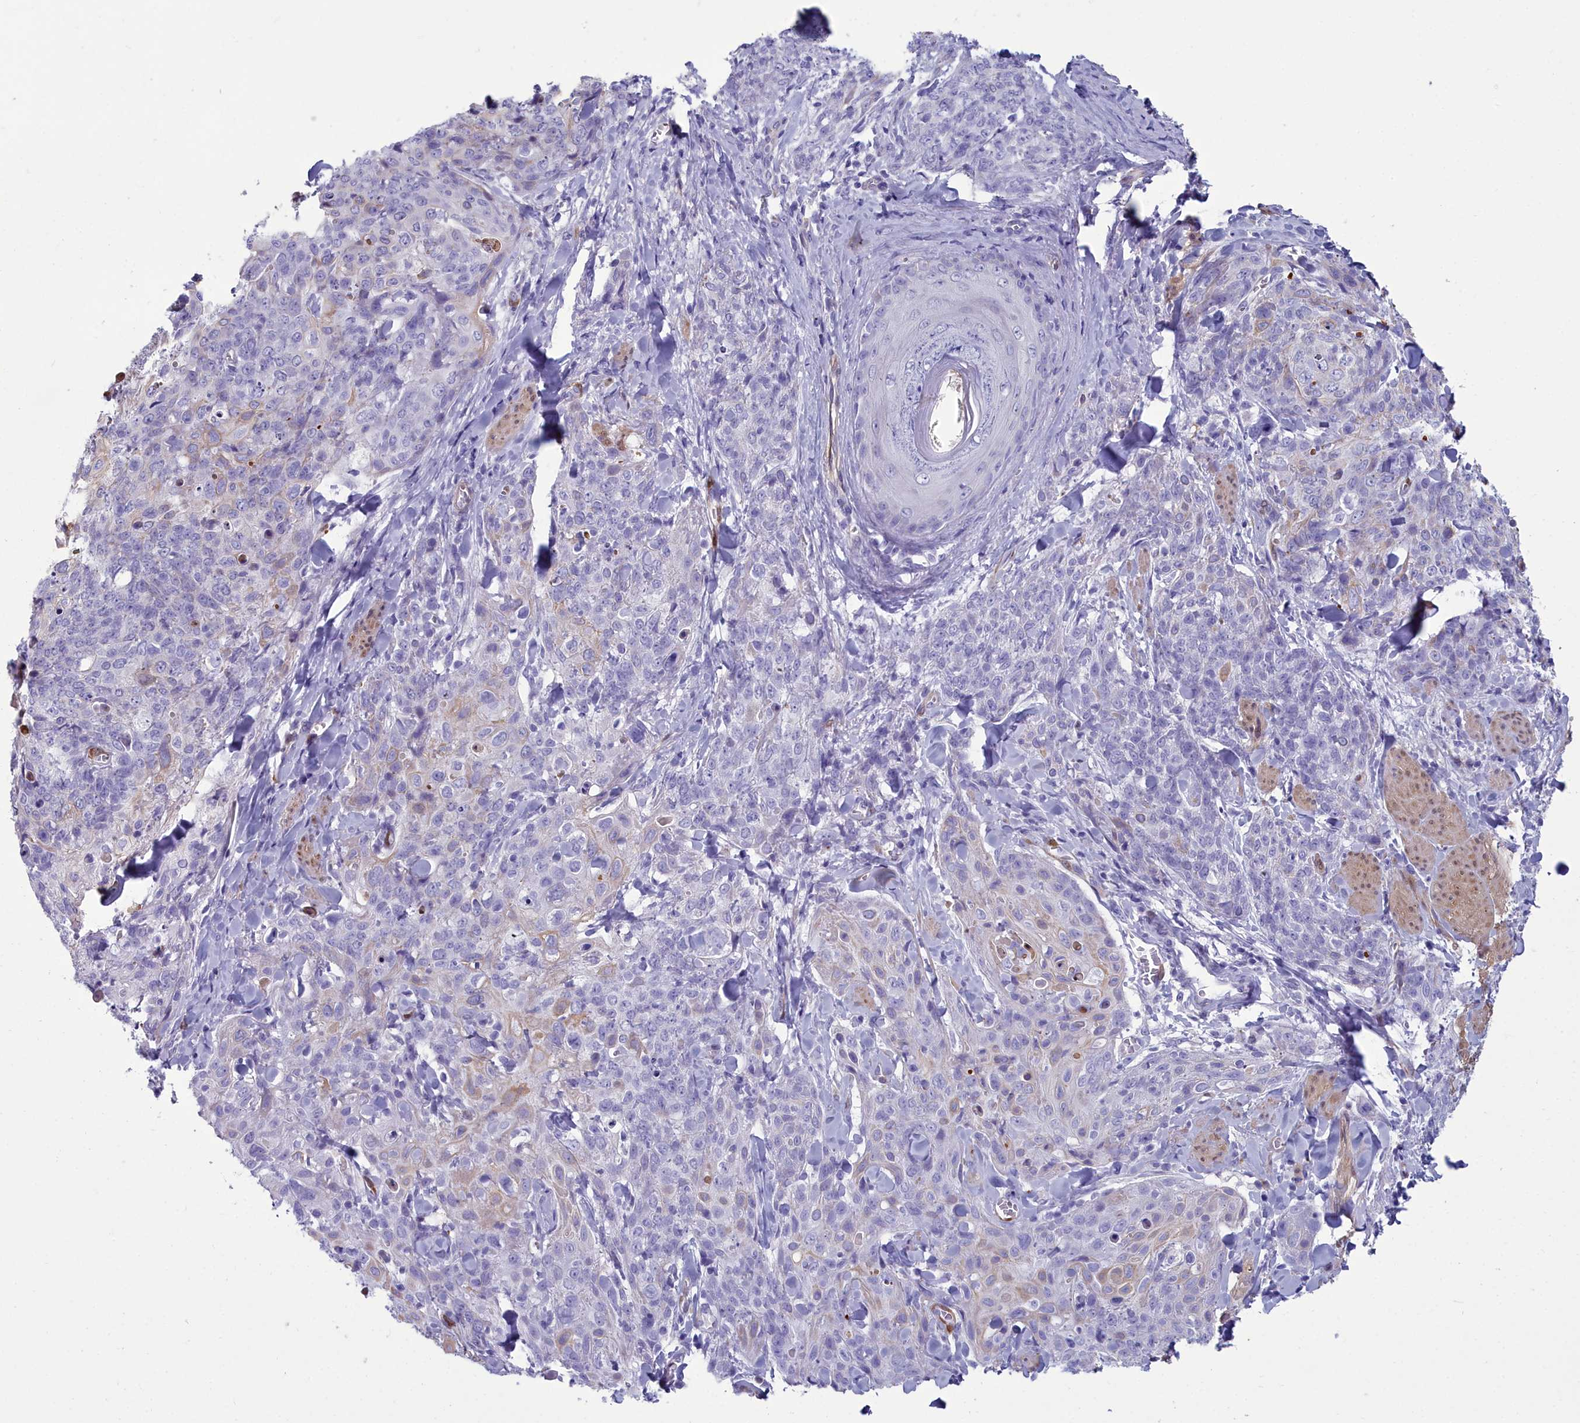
{"staining": {"intensity": "weak", "quantity": "<25%", "location": "cytoplasmic/membranous"}, "tissue": "skin cancer", "cell_type": "Tumor cells", "image_type": "cancer", "snomed": [{"axis": "morphology", "description": "Squamous cell carcinoma, NOS"}, {"axis": "topography", "description": "Skin"}, {"axis": "topography", "description": "Vulva"}], "caption": "An immunohistochemistry image of skin cancer is shown. There is no staining in tumor cells of skin cancer.", "gene": "PPP1R14A", "patient": {"sex": "female", "age": 85}}